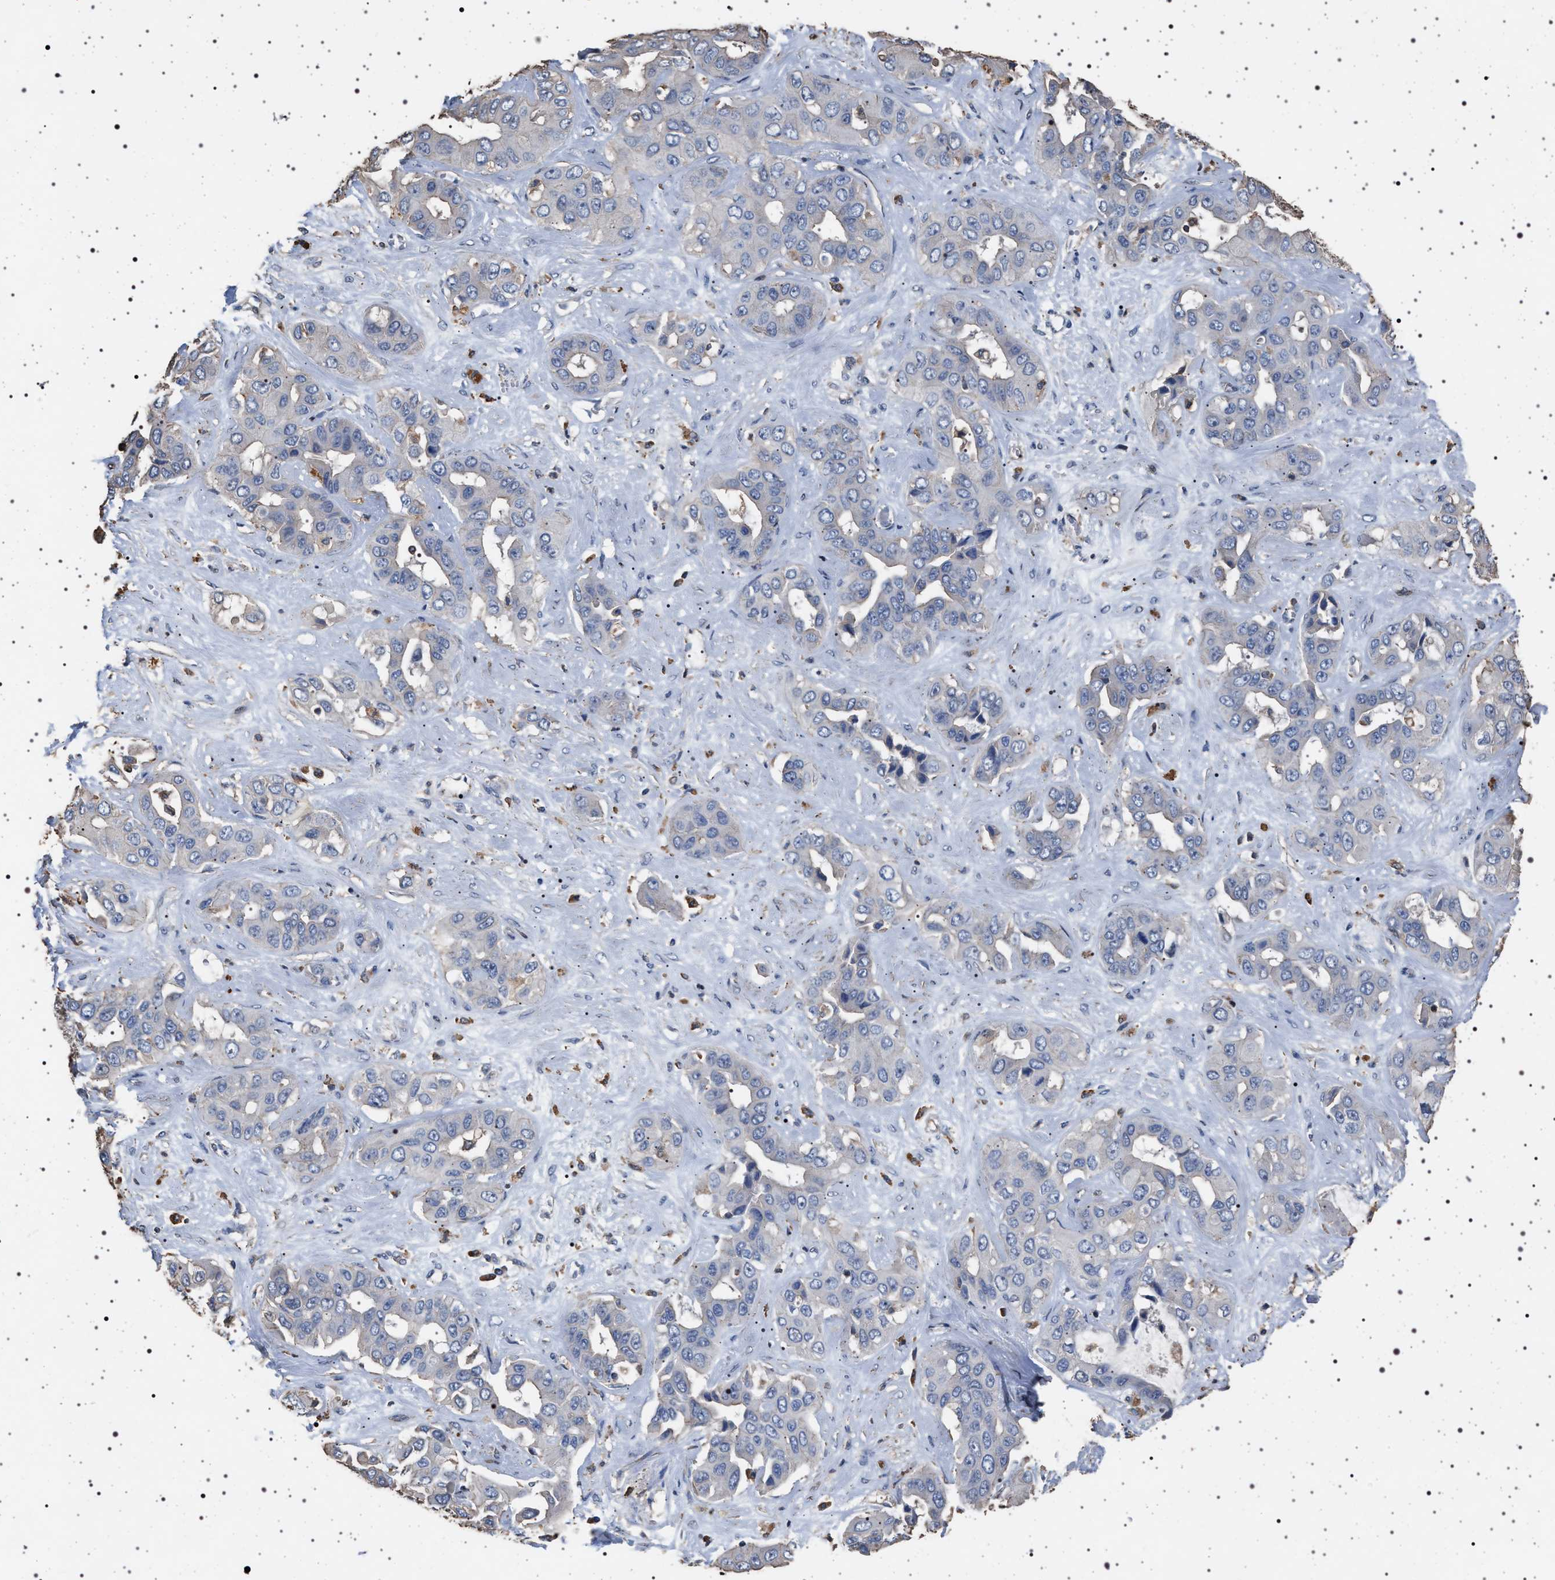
{"staining": {"intensity": "negative", "quantity": "none", "location": "none"}, "tissue": "liver cancer", "cell_type": "Tumor cells", "image_type": "cancer", "snomed": [{"axis": "morphology", "description": "Cholangiocarcinoma"}, {"axis": "topography", "description": "Liver"}], "caption": "Tumor cells are negative for brown protein staining in liver cancer.", "gene": "SMAP2", "patient": {"sex": "female", "age": 52}}